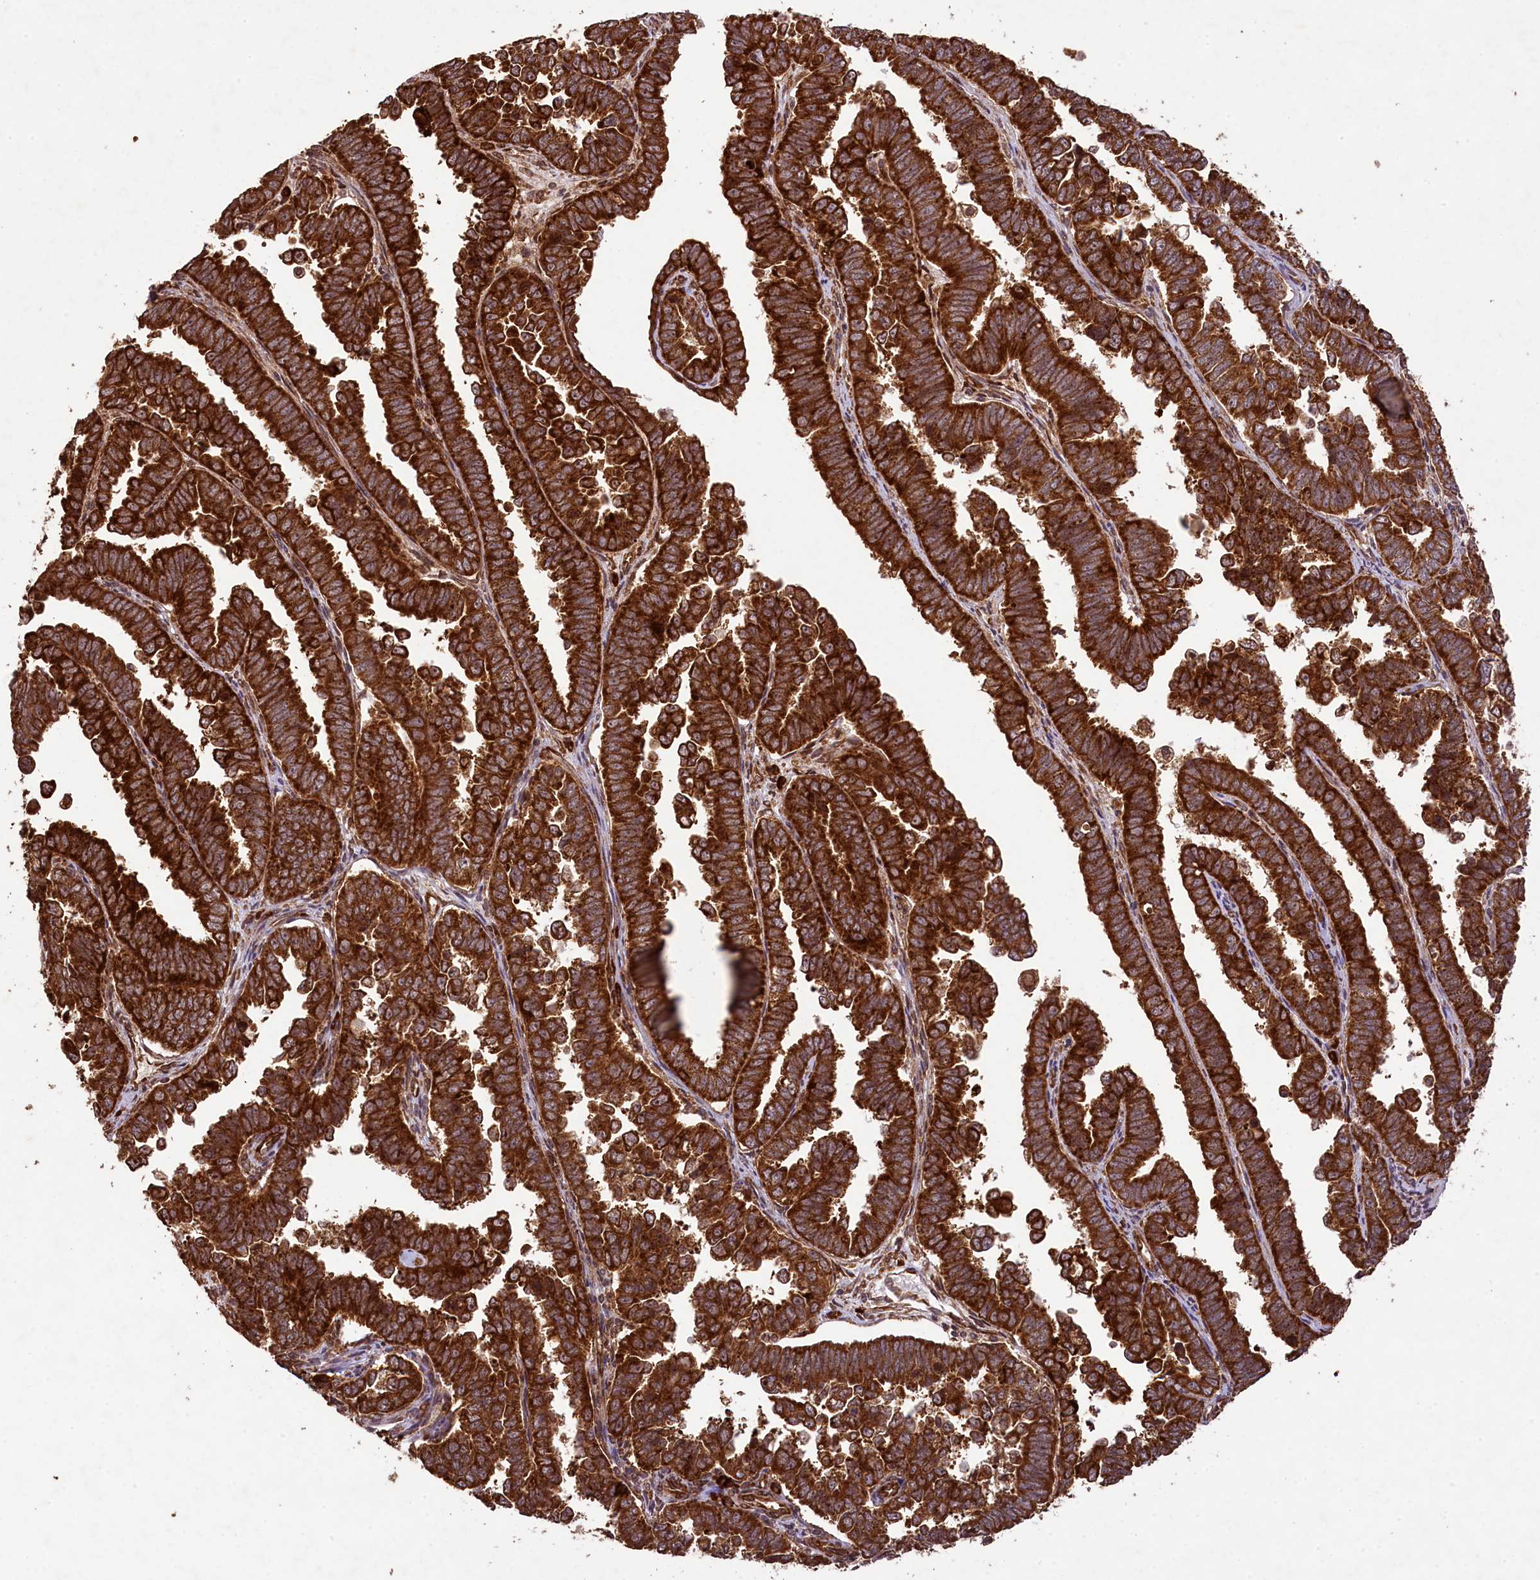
{"staining": {"intensity": "strong", "quantity": ">75%", "location": "cytoplasmic/membranous"}, "tissue": "endometrial cancer", "cell_type": "Tumor cells", "image_type": "cancer", "snomed": [{"axis": "morphology", "description": "Adenocarcinoma, NOS"}, {"axis": "topography", "description": "Endometrium"}], "caption": "About >75% of tumor cells in endometrial cancer (adenocarcinoma) show strong cytoplasmic/membranous protein positivity as visualized by brown immunohistochemical staining.", "gene": "LARP4", "patient": {"sex": "female", "age": 75}}